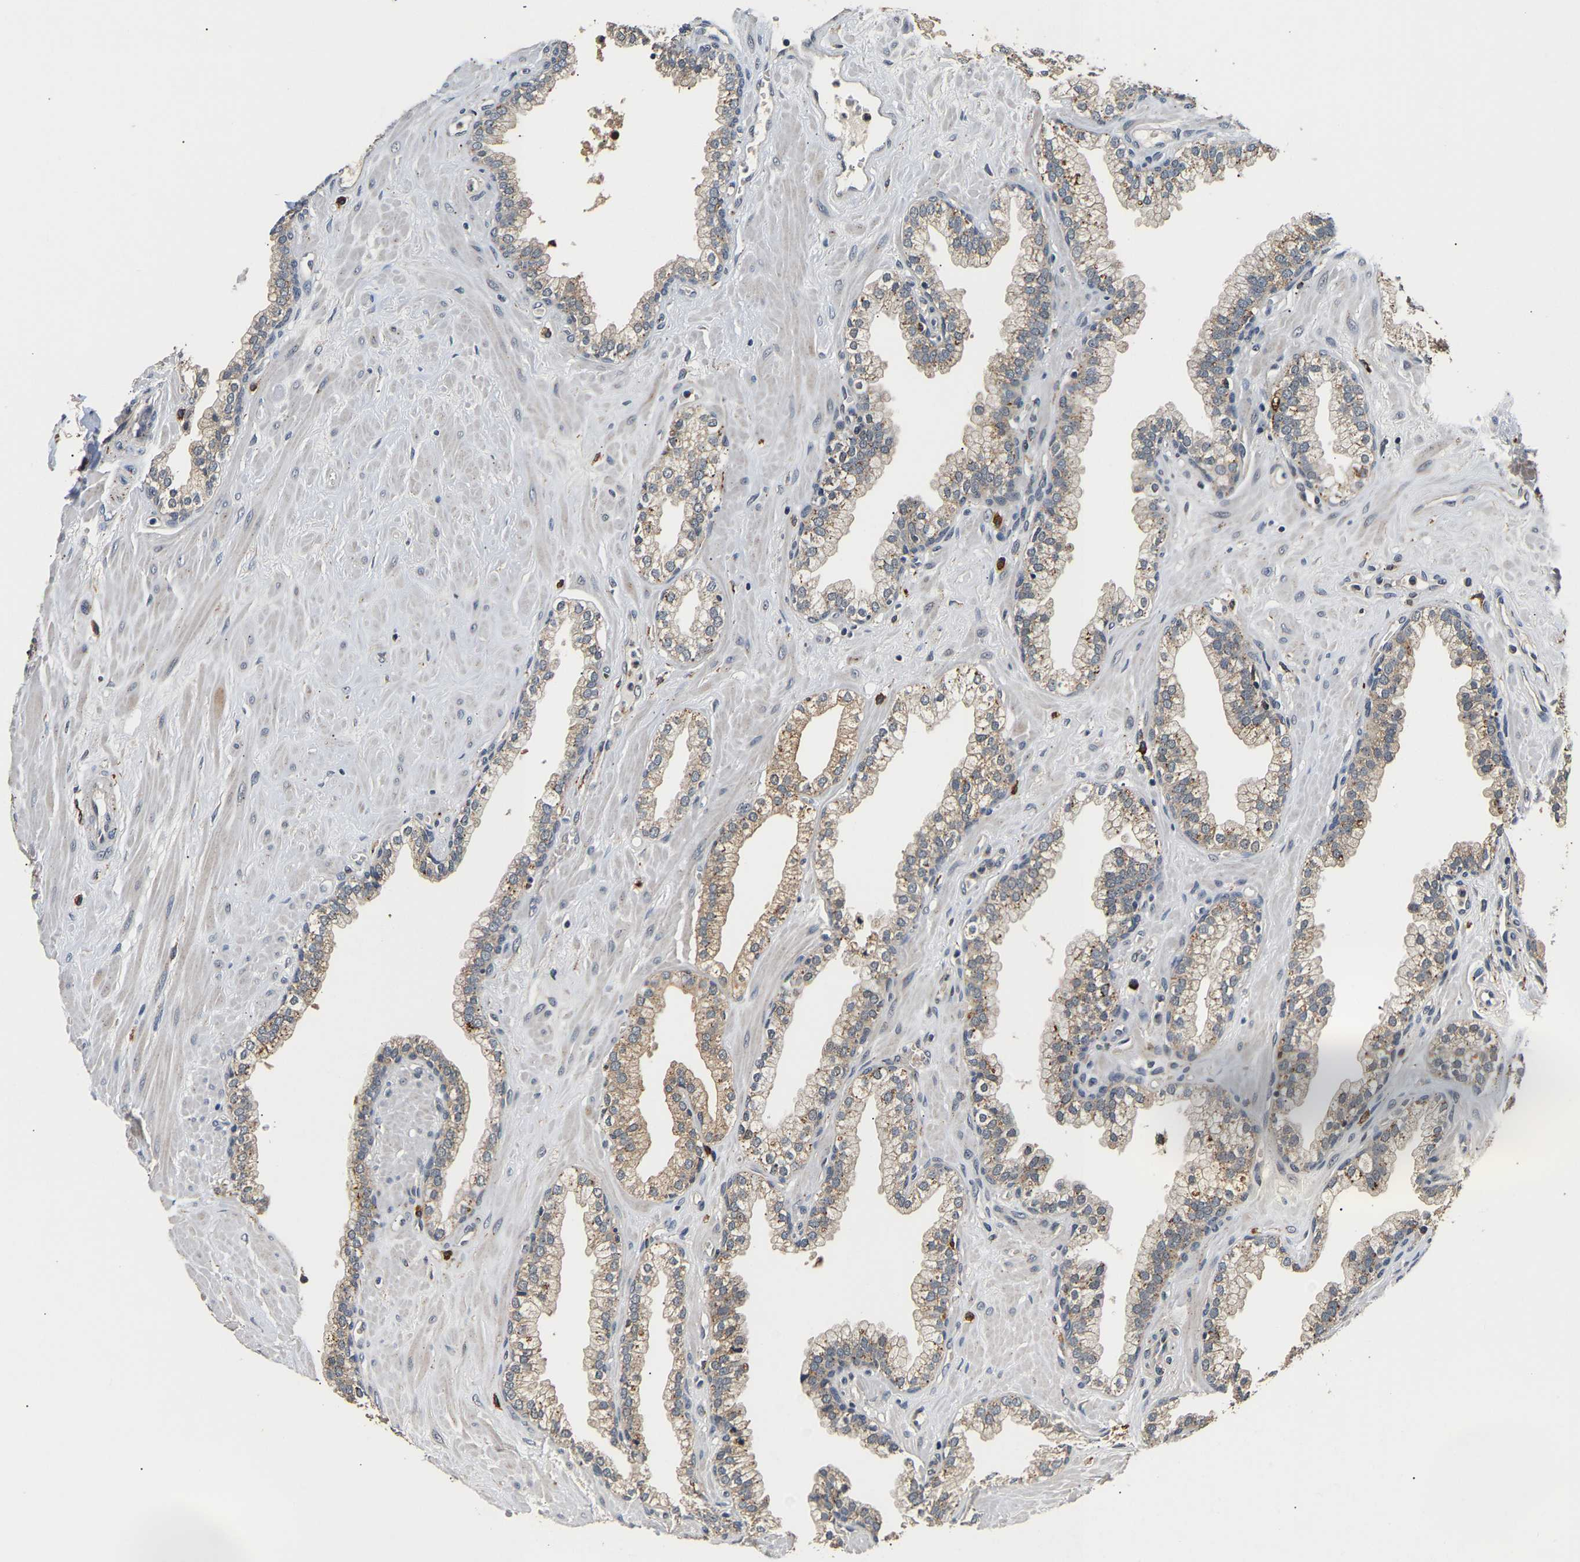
{"staining": {"intensity": "moderate", "quantity": "<25%", "location": "cytoplasmic/membranous"}, "tissue": "prostate", "cell_type": "Glandular cells", "image_type": "normal", "snomed": [{"axis": "morphology", "description": "Normal tissue, NOS"}, {"axis": "morphology", "description": "Urothelial carcinoma, Low grade"}, {"axis": "topography", "description": "Urinary bladder"}, {"axis": "topography", "description": "Prostate"}], "caption": "Normal prostate reveals moderate cytoplasmic/membranous positivity in about <25% of glandular cells, visualized by immunohistochemistry. Immunohistochemistry stains the protein of interest in brown and the nuclei are stained blue.", "gene": "SMU1", "patient": {"sex": "male", "age": 60}}